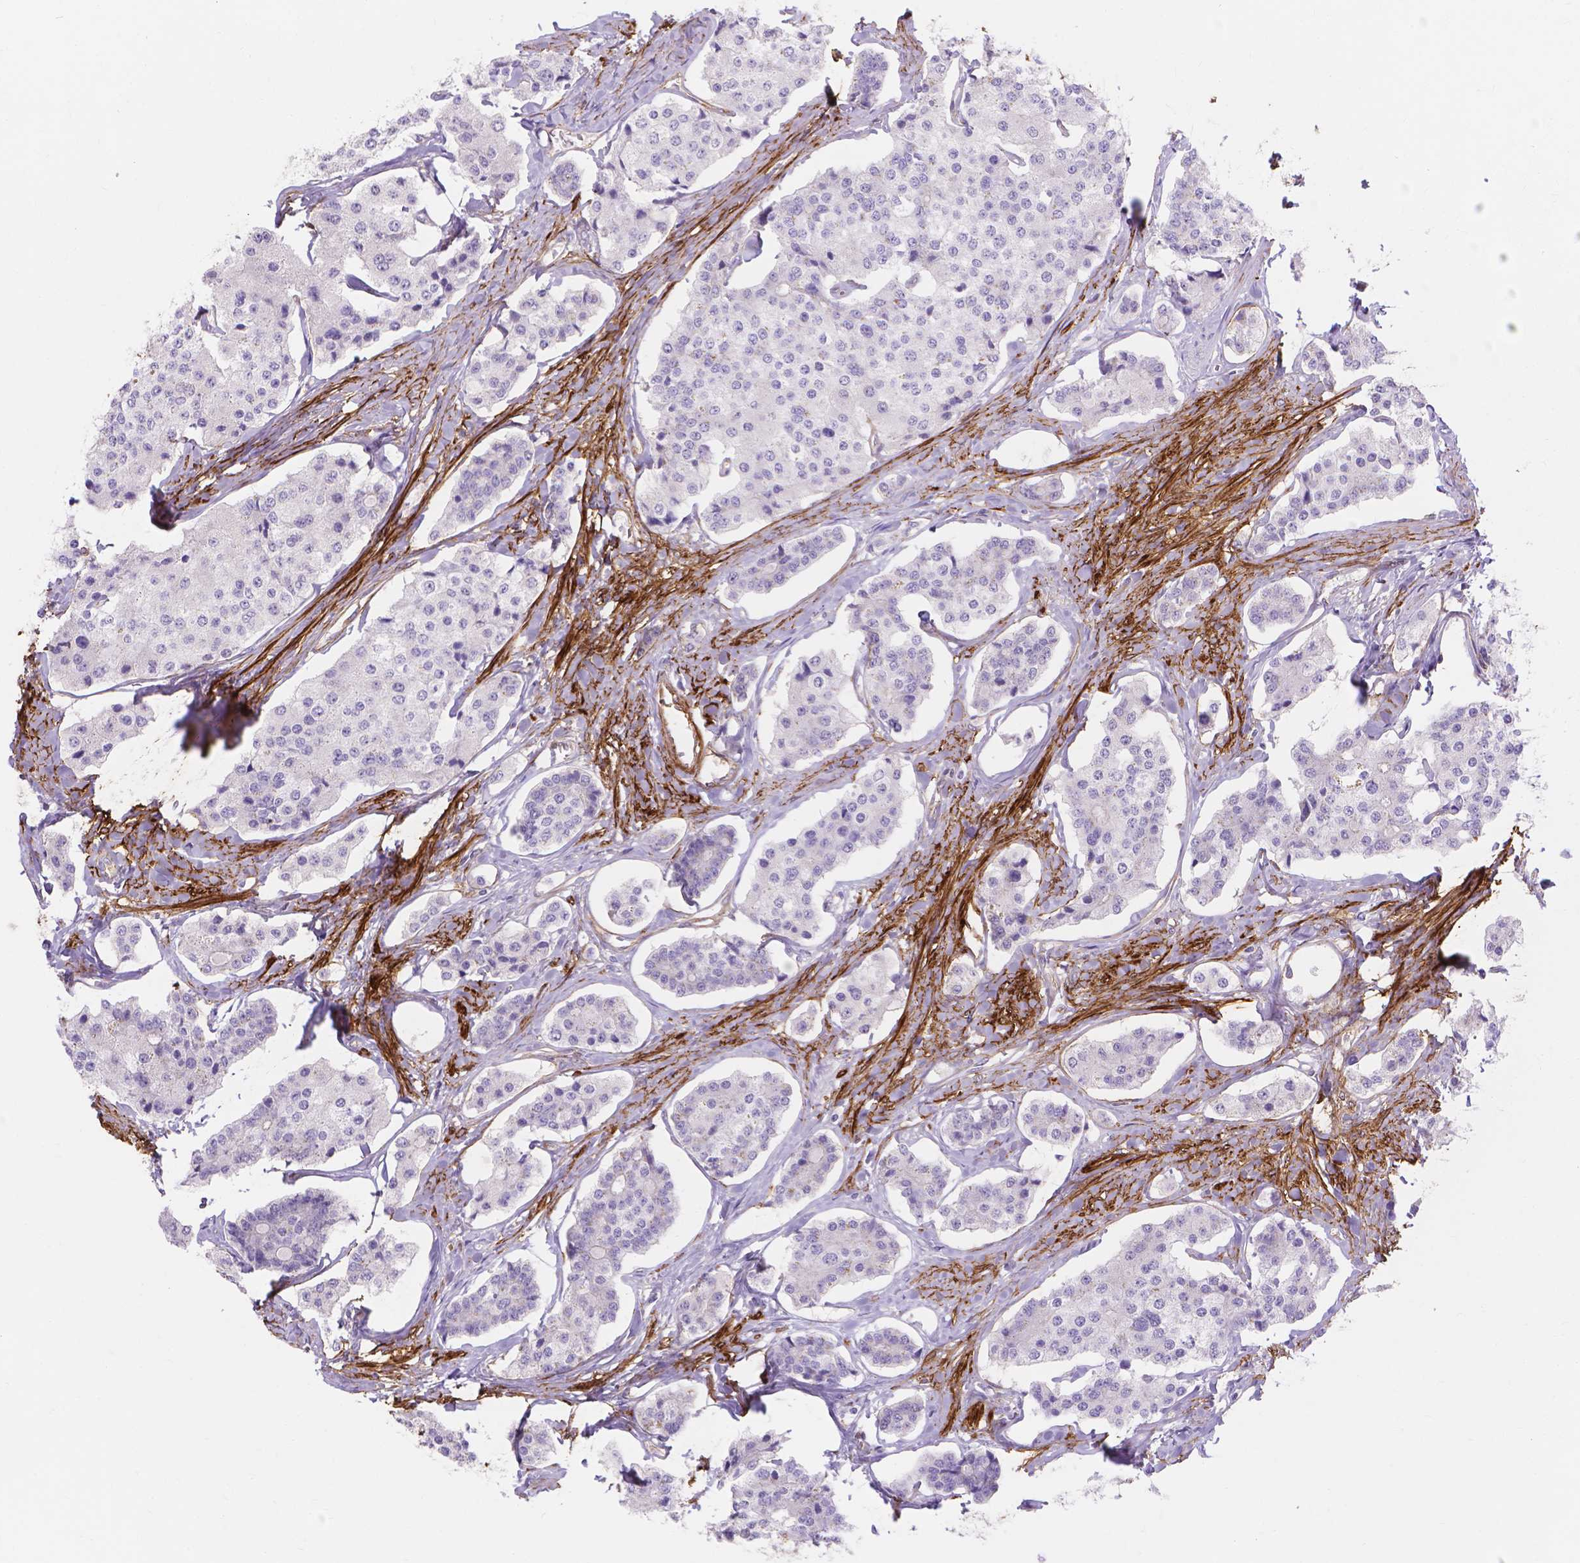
{"staining": {"intensity": "negative", "quantity": "none", "location": "none"}, "tissue": "carcinoid", "cell_type": "Tumor cells", "image_type": "cancer", "snomed": [{"axis": "morphology", "description": "Carcinoid, malignant, NOS"}, {"axis": "topography", "description": "Small intestine"}], "caption": "Human carcinoid (malignant) stained for a protein using immunohistochemistry shows no expression in tumor cells.", "gene": "MBLAC1", "patient": {"sex": "female", "age": 65}}